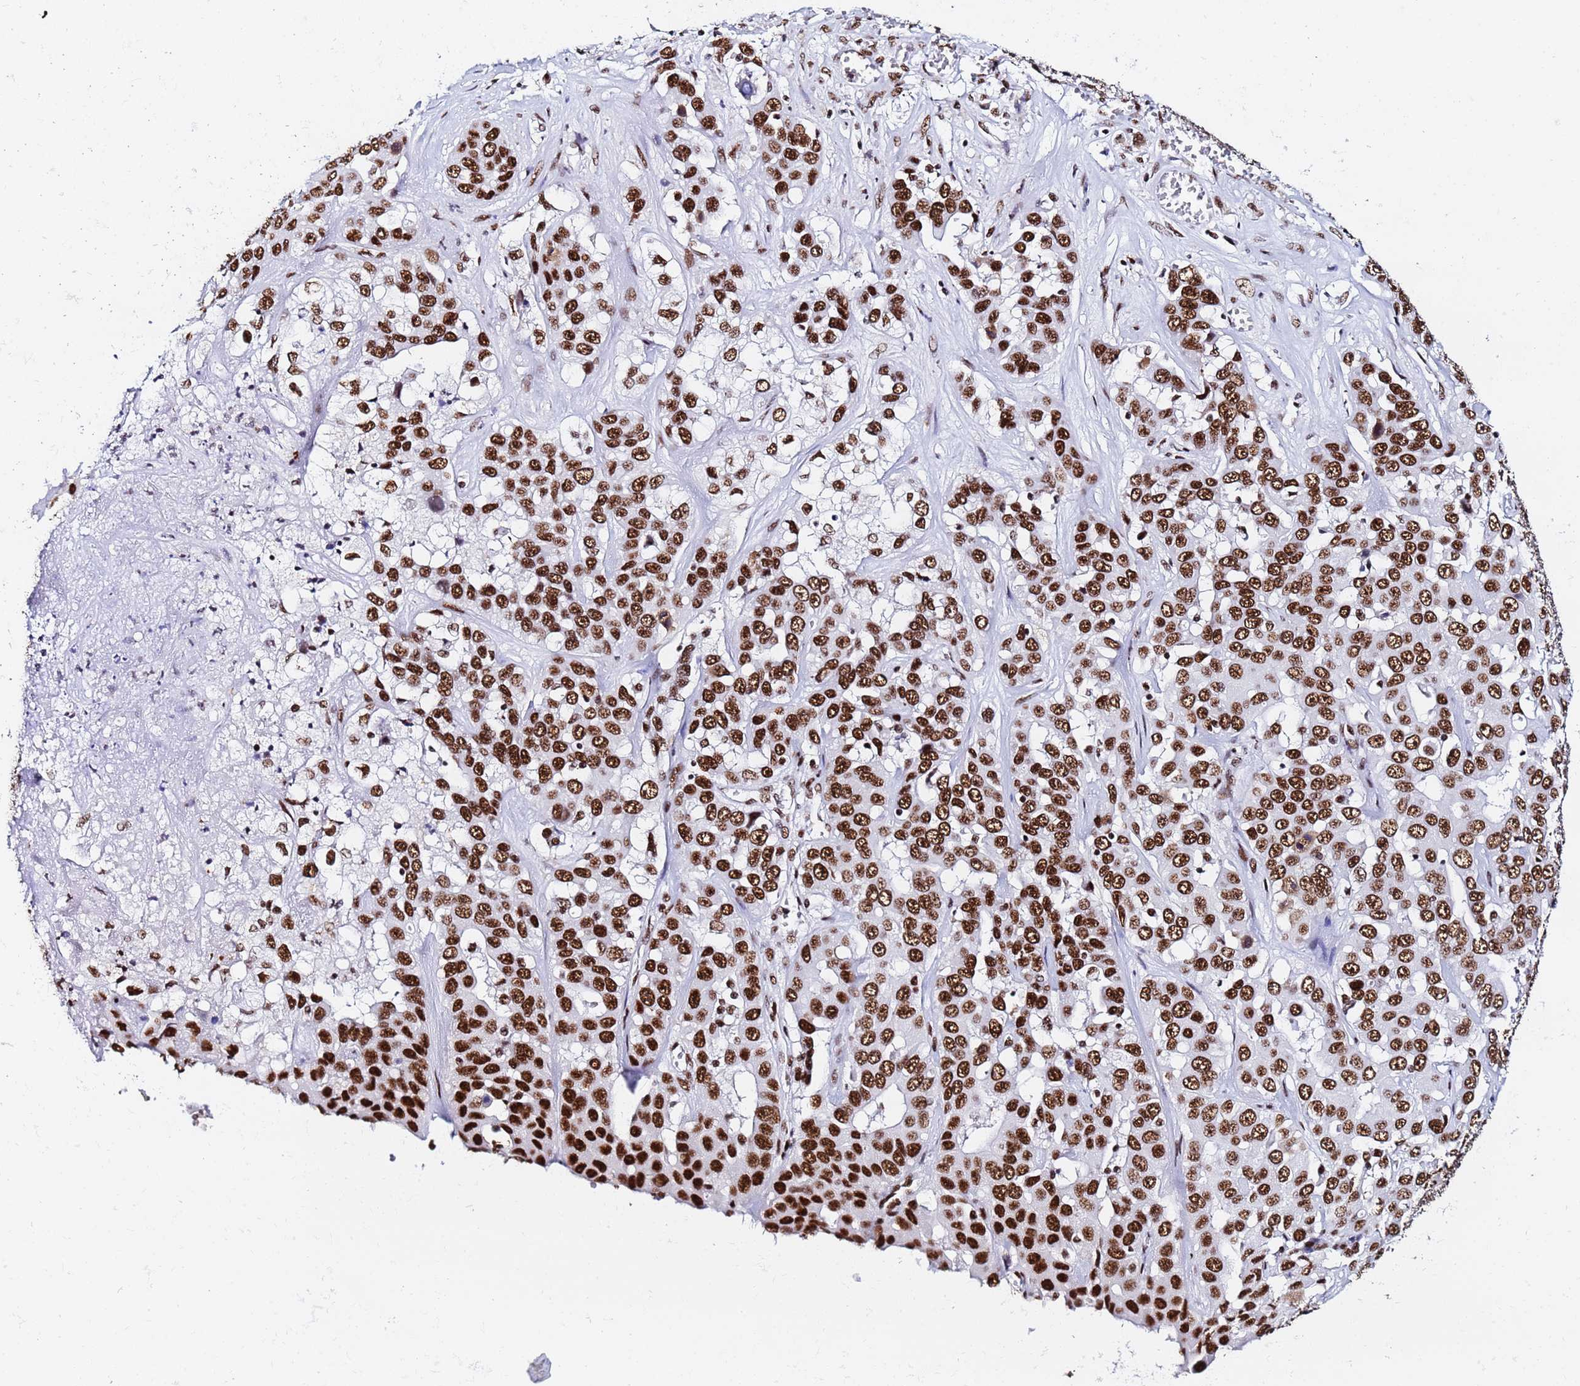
{"staining": {"intensity": "strong", "quantity": ">75%", "location": "nuclear"}, "tissue": "liver cancer", "cell_type": "Tumor cells", "image_type": "cancer", "snomed": [{"axis": "morphology", "description": "Cholangiocarcinoma"}, {"axis": "topography", "description": "Liver"}], "caption": "Human liver cancer stained with a protein marker reveals strong staining in tumor cells.", "gene": "SNRPA1", "patient": {"sex": "female", "age": 52}}